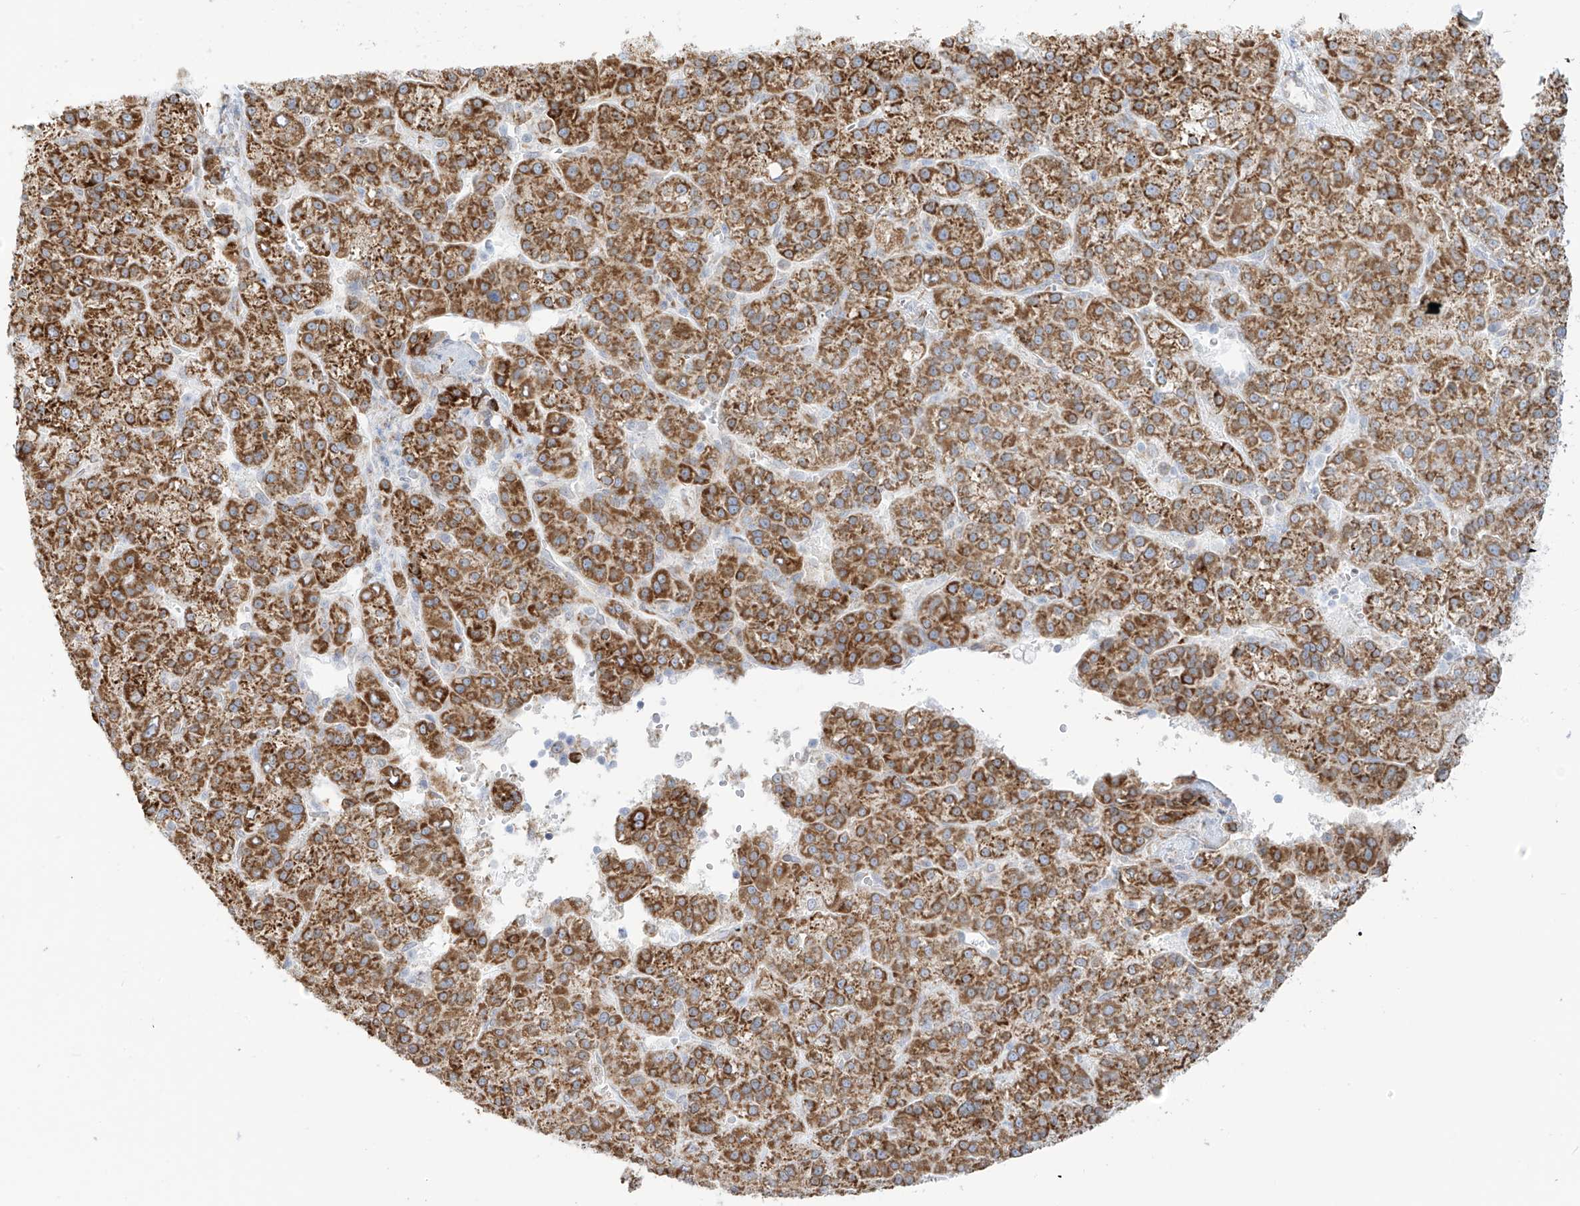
{"staining": {"intensity": "moderate", "quantity": ">75%", "location": "cytoplasmic/membranous"}, "tissue": "liver cancer", "cell_type": "Tumor cells", "image_type": "cancer", "snomed": [{"axis": "morphology", "description": "Carcinoma, Hepatocellular, NOS"}, {"axis": "topography", "description": "Liver"}], "caption": "Hepatocellular carcinoma (liver) stained with immunohistochemistry displays moderate cytoplasmic/membranous staining in about >75% of tumor cells.", "gene": "LRRC59", "patient": {"sex": "female", "age": 58}}